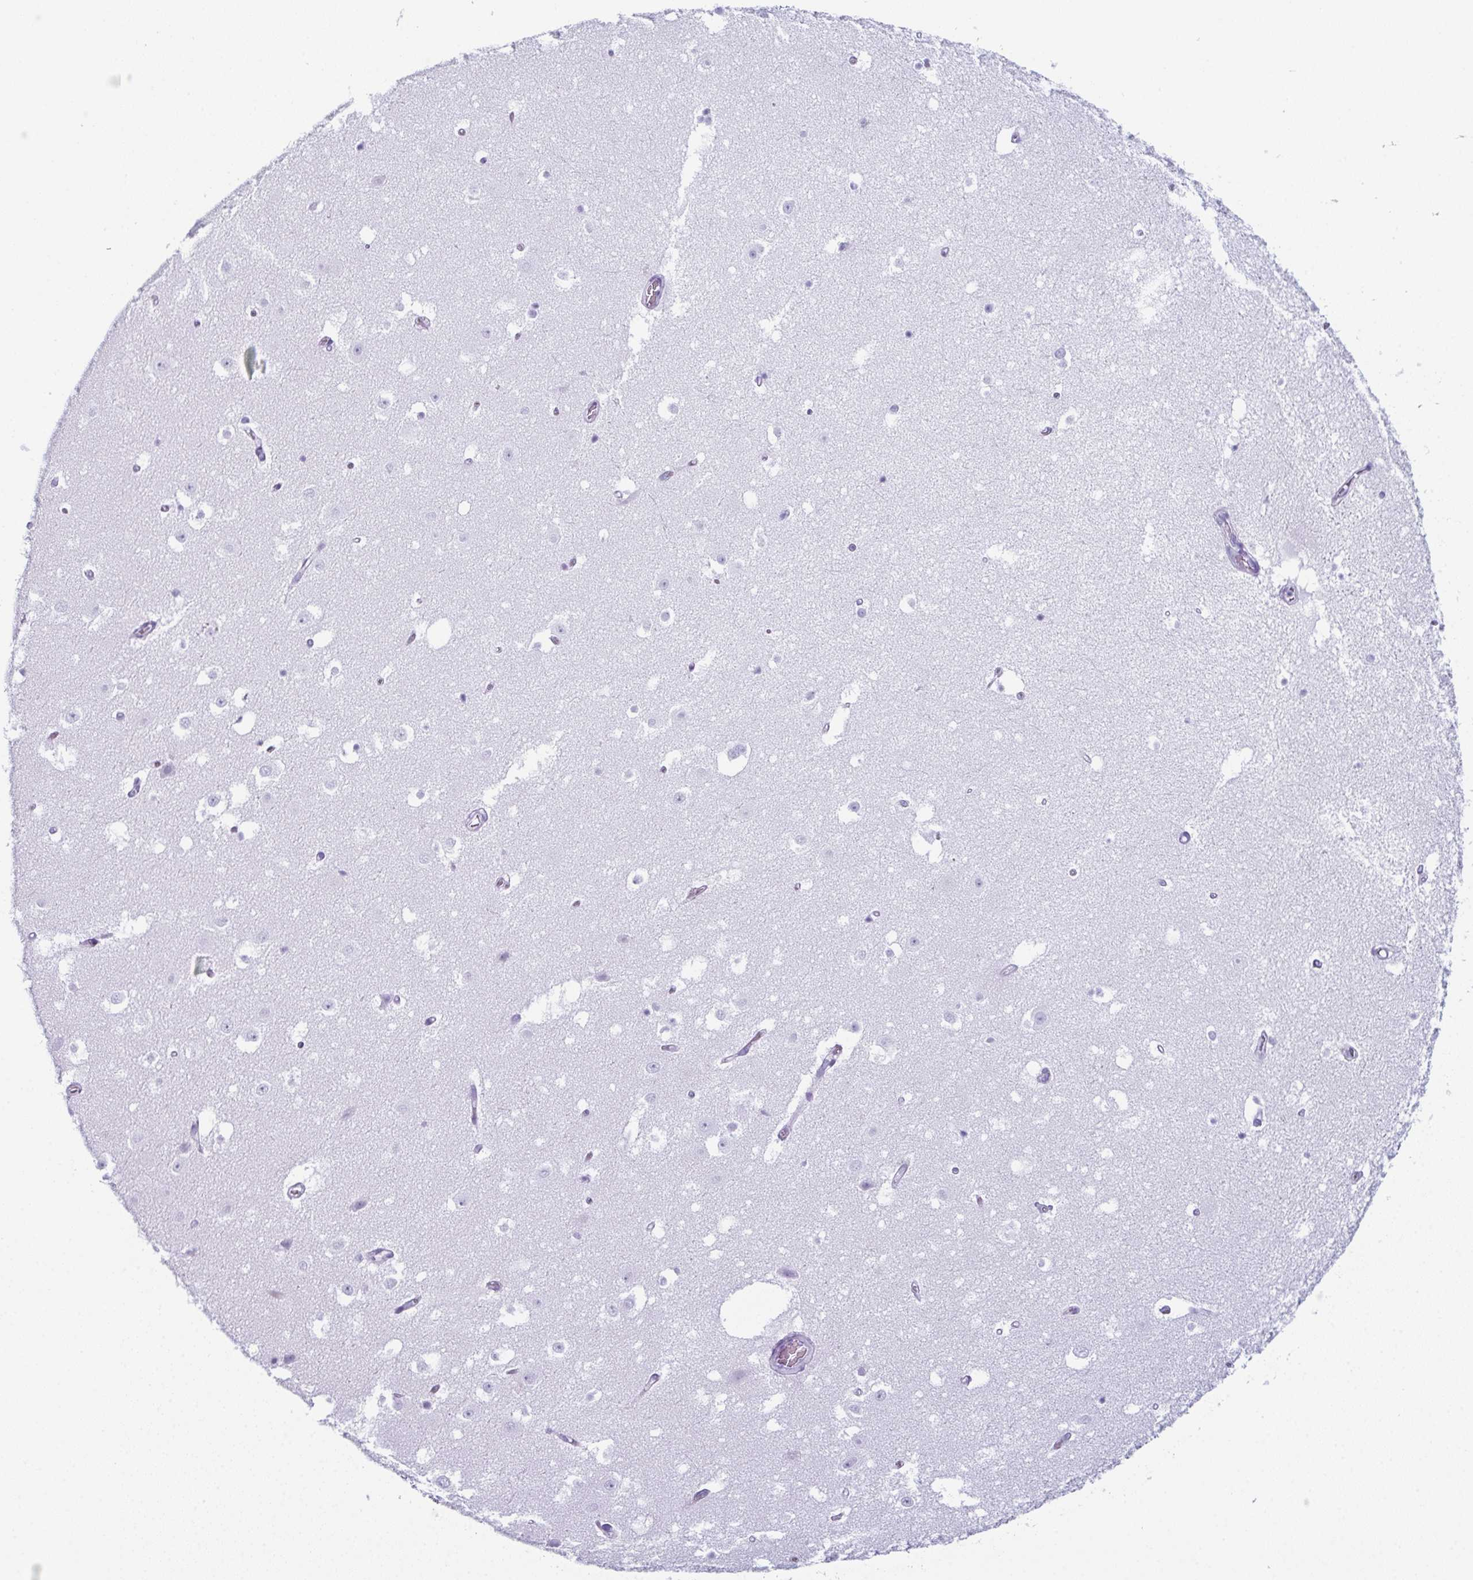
{"staining": {"intensity": "negative", "quantity": "none", "location": "none"}, "tissue": "hippocampus", "cell_type": "Glial cells", "image_type": "normal", "snomed": [{"axis": "morphology", "description": "Normal tissue, NOS"}, {"axis": "topography", "description": "Hippocampus"}], "caption": "IHC photomicrograph of normal hippocampus stained for a protein (brown), which demonstrates no staining in glial cells.", "gene": "ENKUR", "patient": {"sex": "female", "age": 52}}